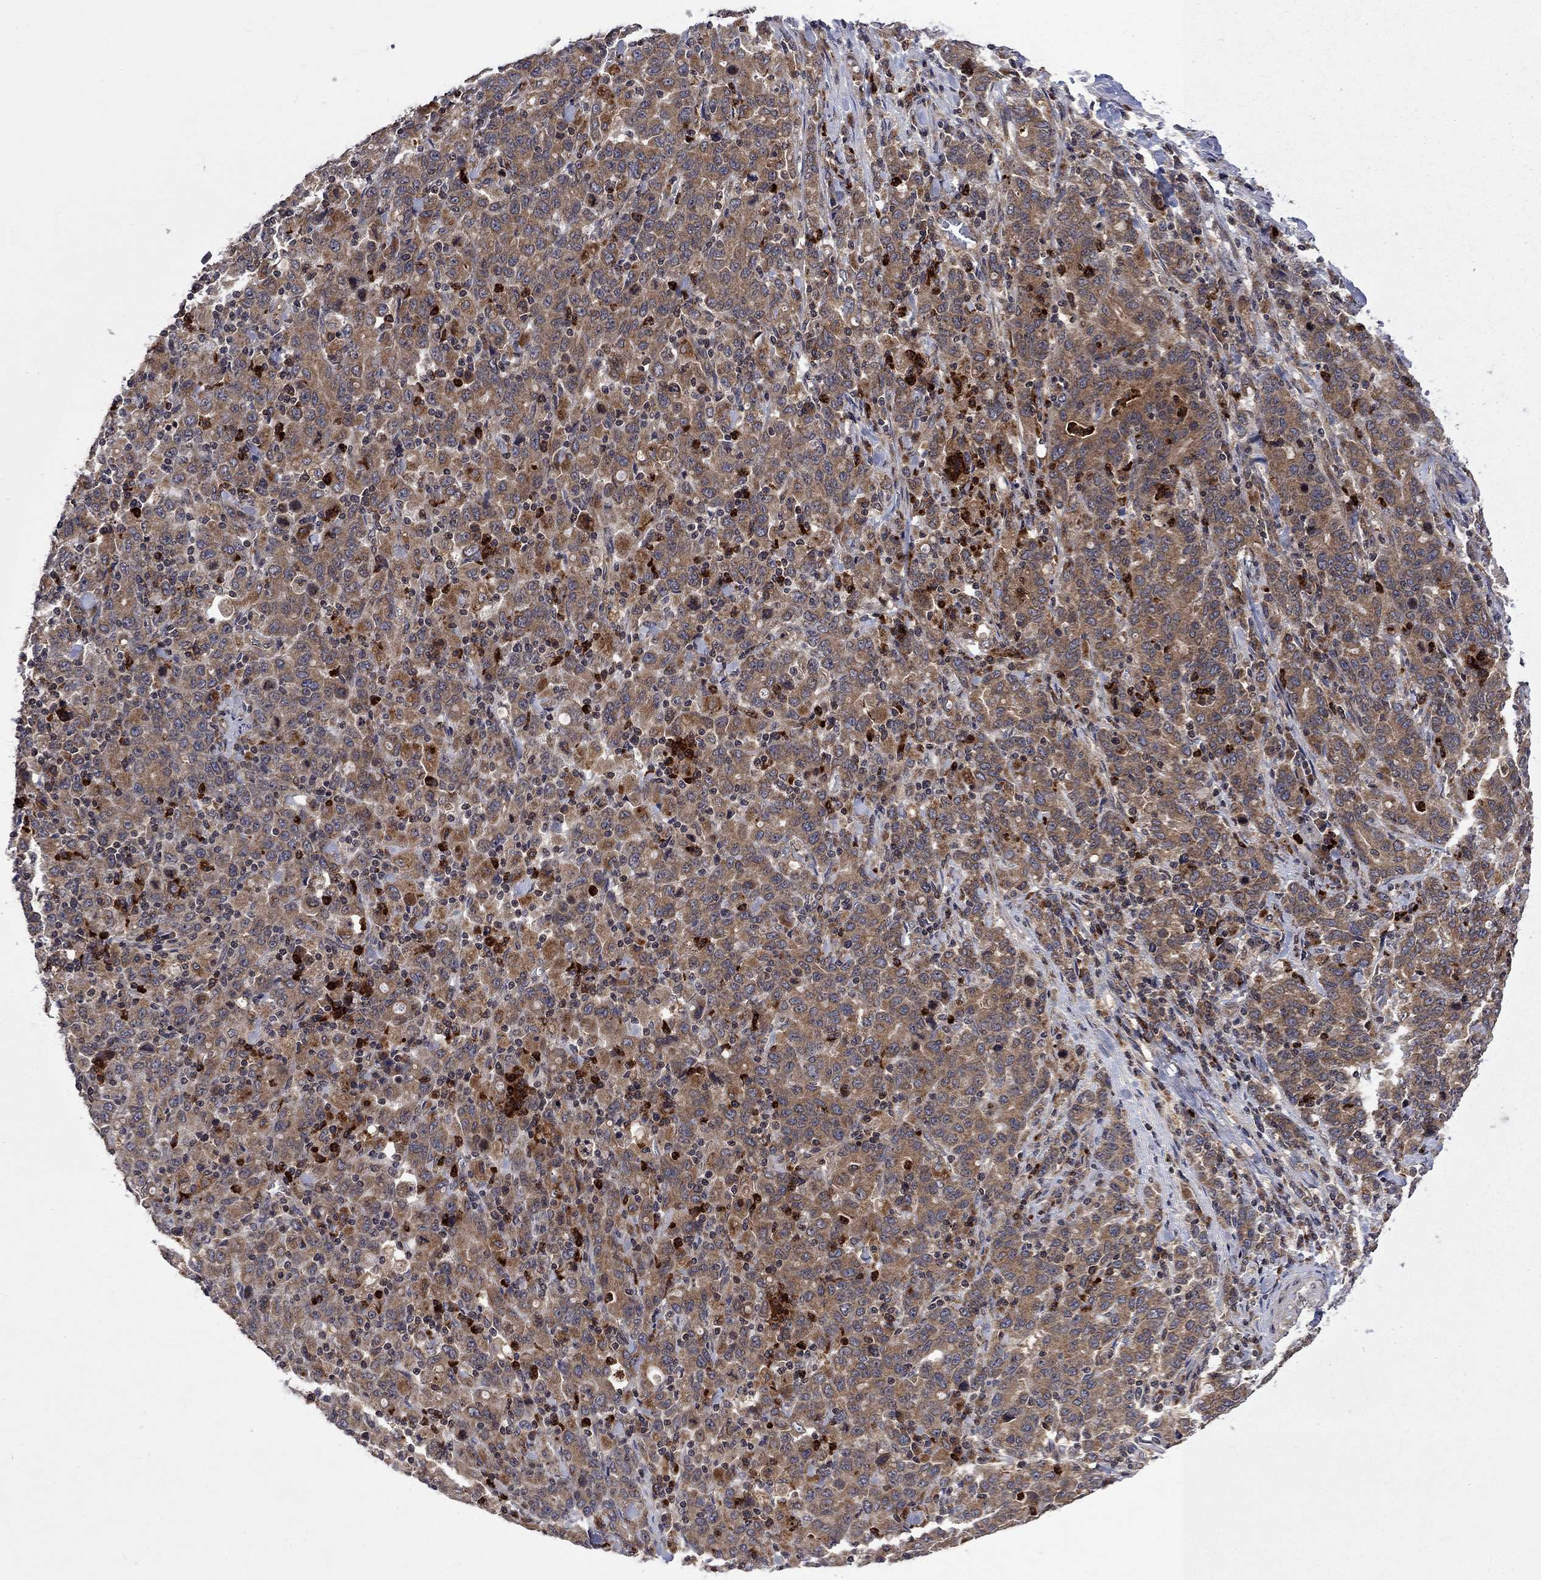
{"staining": {"intensity": "moderate", "quantity": ">75%", "location": "cytoplasmic/membranous"}, "tissue": "stomach cancer", "cell_type": "Tumor cells", "image_type": "cancer", "snomed": [{"axis": "morphology", "description": "Adenocarcinoma, NOS"}, {"axis": "topography", "description": "Stomach, upper"}], "caption": "Immunohistochemical staining of stomach adenocarcinoma shows medium levels of moderate cytoplasmic/membranous protein expression in about >75% of tumor cells.", "gene": "TMEM33", "patient": {"sex": "male", "age": 69}}